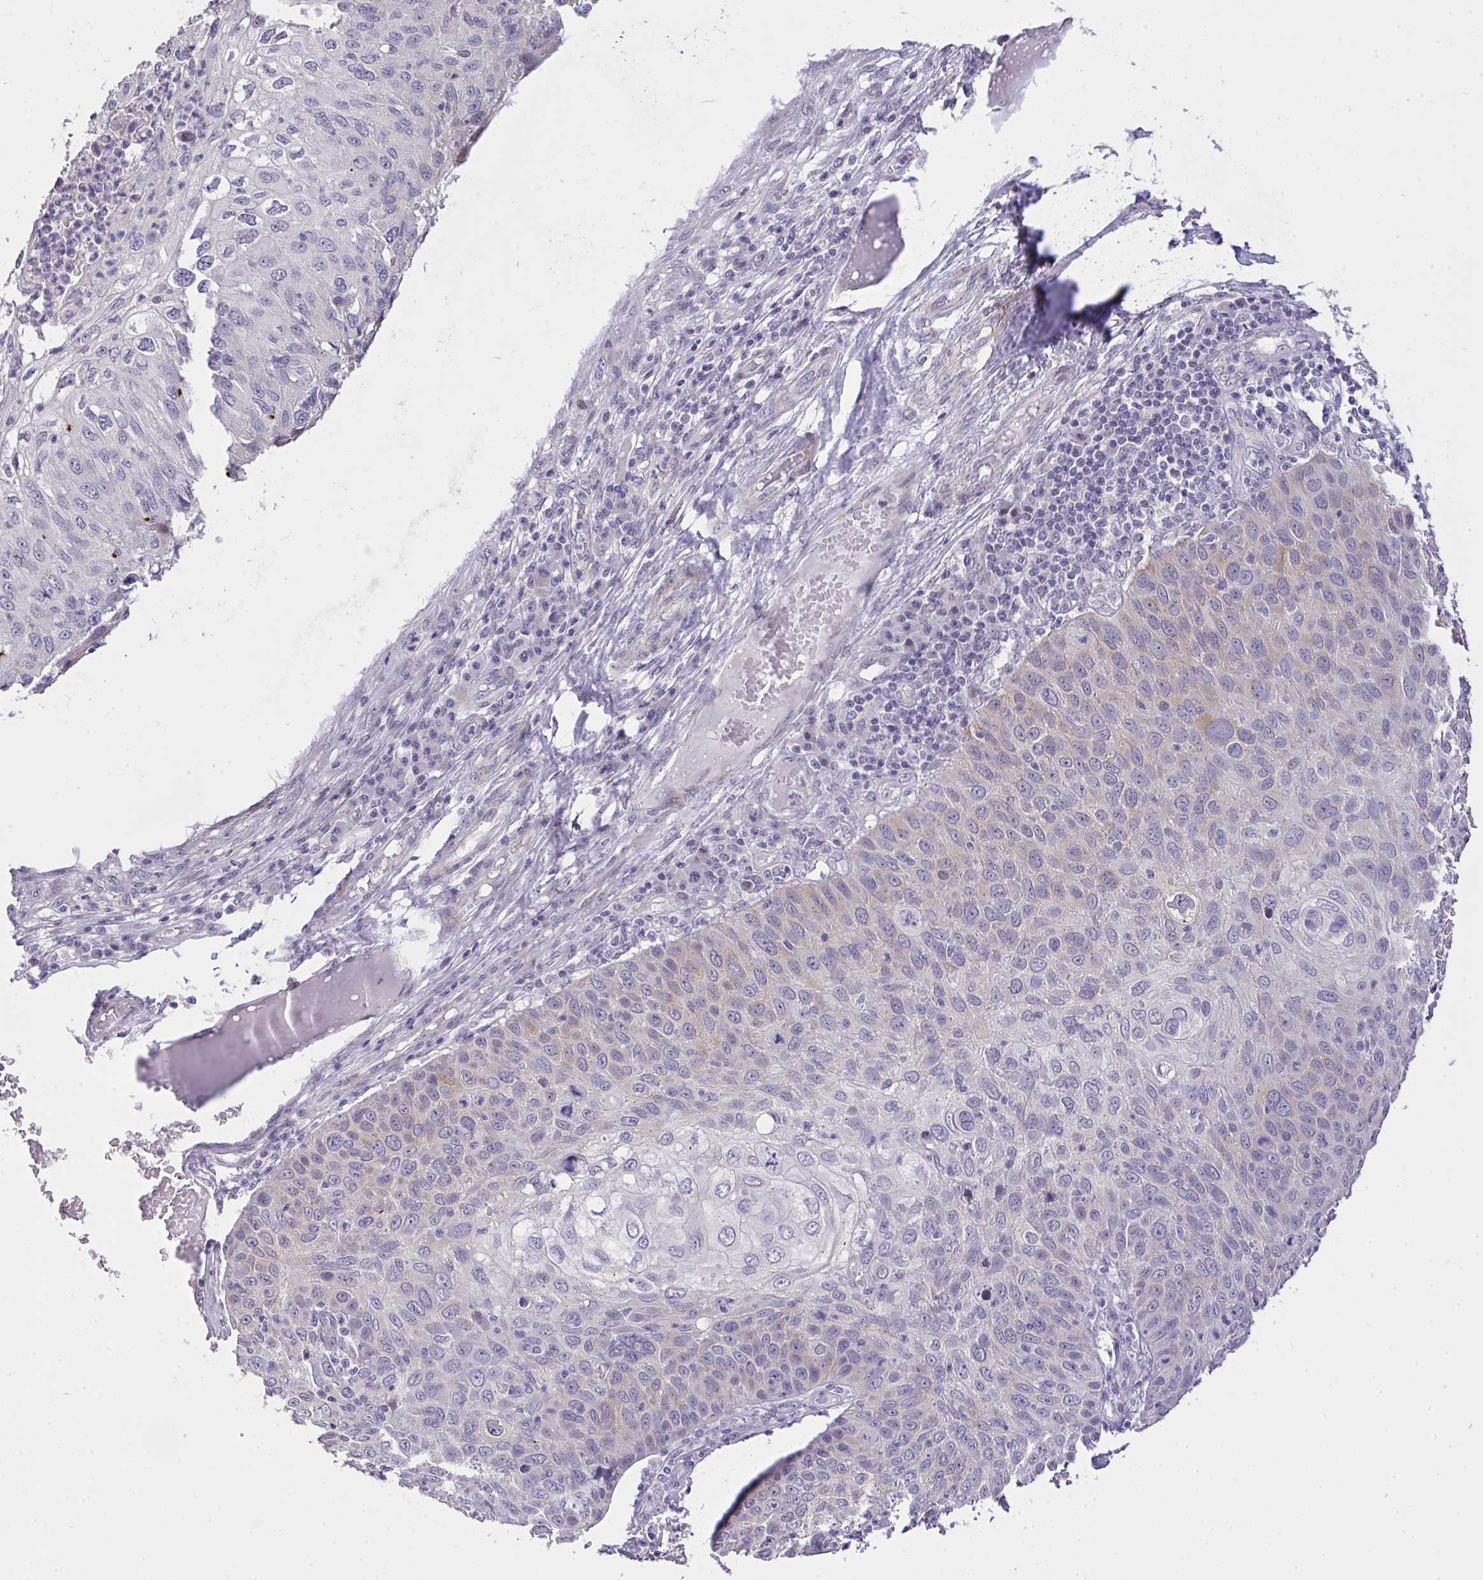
{"staining": {"intensity": "negative", "quantity": "none", "location": "none"}, "tissue": "skin cancer", "cell_type": "Tumor cells", "image_type": "cancer", "snomed": [{"axis": "morphology", "description": "Squamous cell carcinoma, NOS"}, {"axis": "topography", "description": "Skin"}], "caption": "This photomicrograph is of squamous cell carcinoma (skin) stained with IHC to label a protein in brown with the nuclei are counter-stained blue. There is no positivity in tumor cells. (DAB immunohistochemistry, high magnification).", "gene": "VGLL3", "patient": {"sex": "male", "age": 87}}